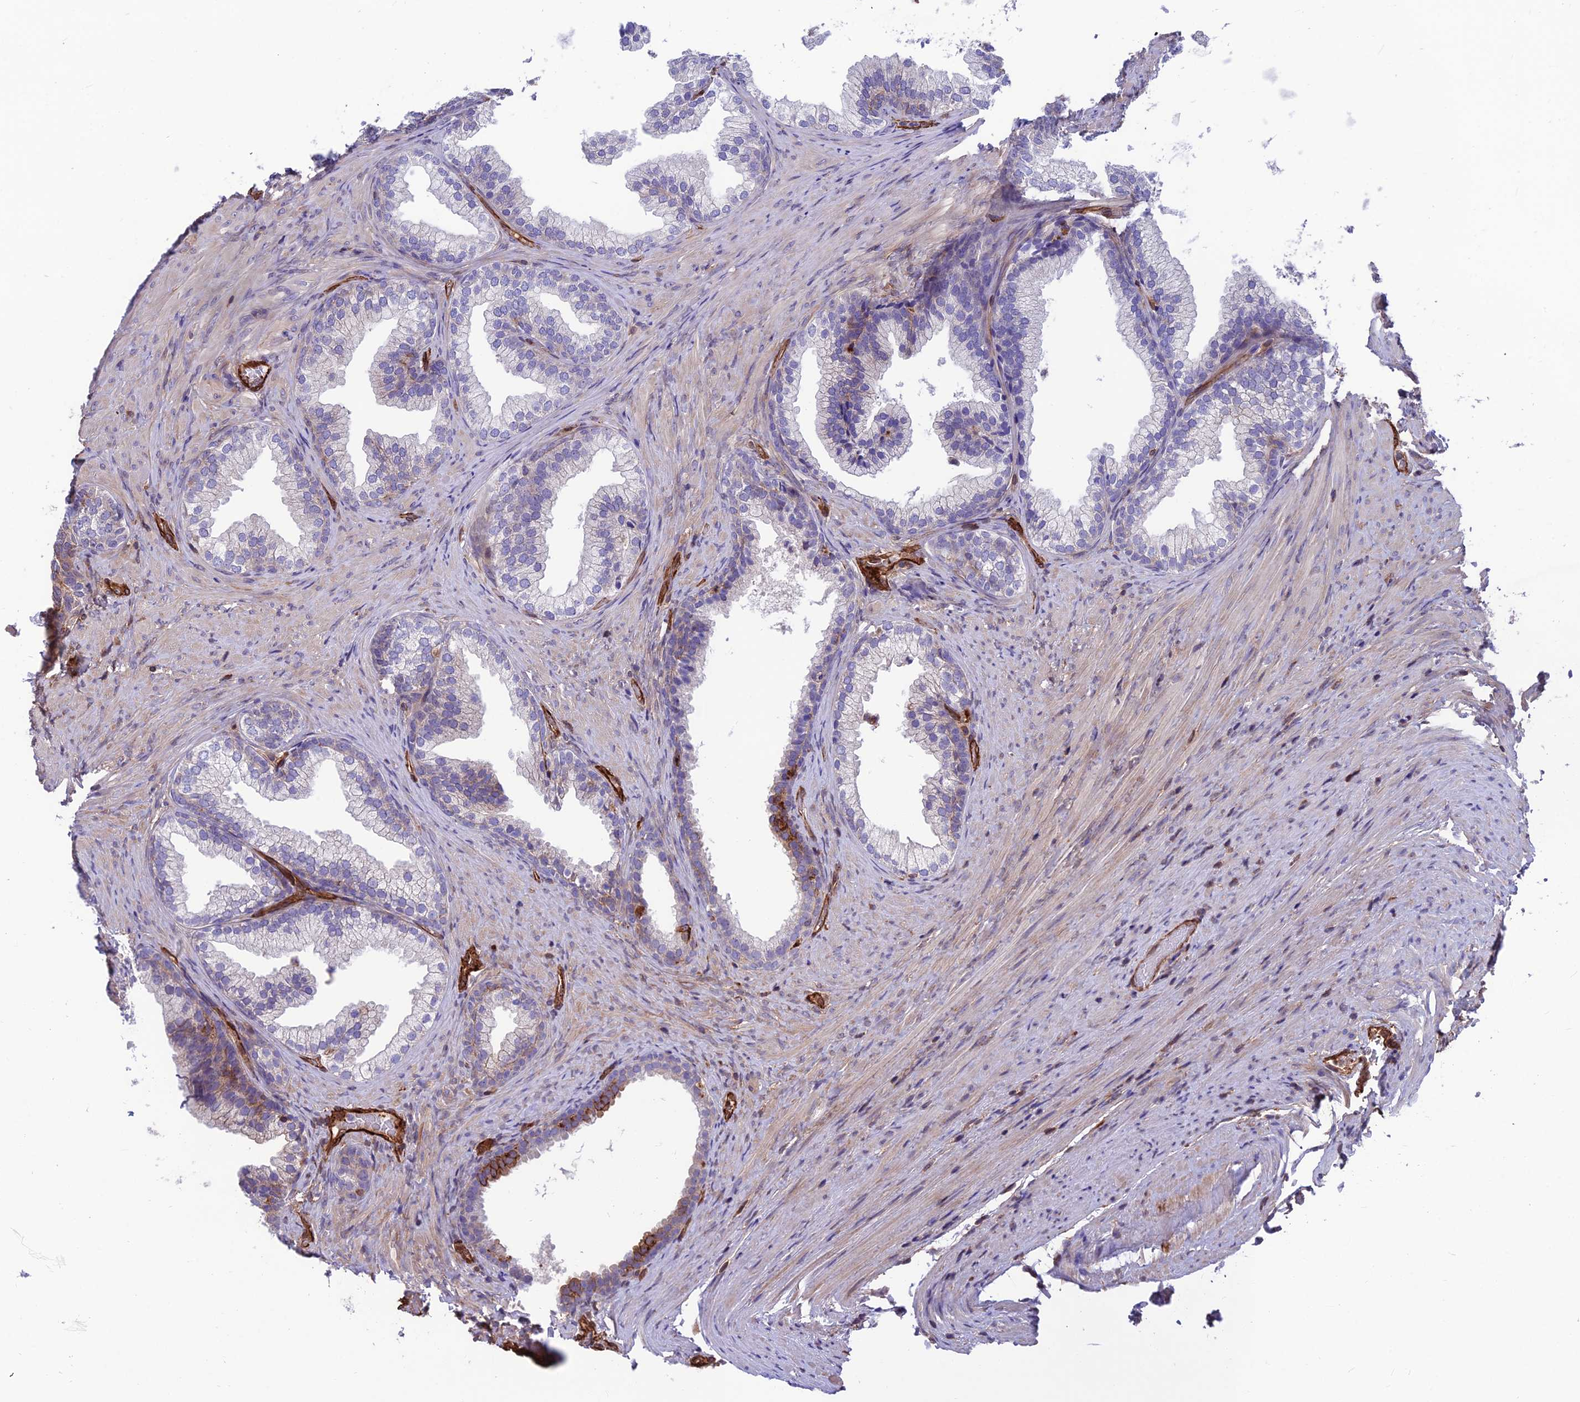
{"staining": {"intensity": "moderate", "quantity": "<25%", "location": "cytoplasmic/membranous"}, "tissue": "prostate", "cell_type": "Glandular cells", "image_type": "normal", "snomed": [{"axis": "morphology", "description": "Normal tissue, NOS"}, {"axis": "topography", "description": "Prostate"}], "caption": "The micrograph exhibits staining of benign prostate, revealing moderate cytoplasmic/membranous protein staining (brown color) within glandular cells. (DAB (3,3'-diaminobenzidine) IHC, brown staining for protein, blue staining for nuclei).", "gene": "RTN4RL1", "patient": {"sex": "male", "age": 76}}